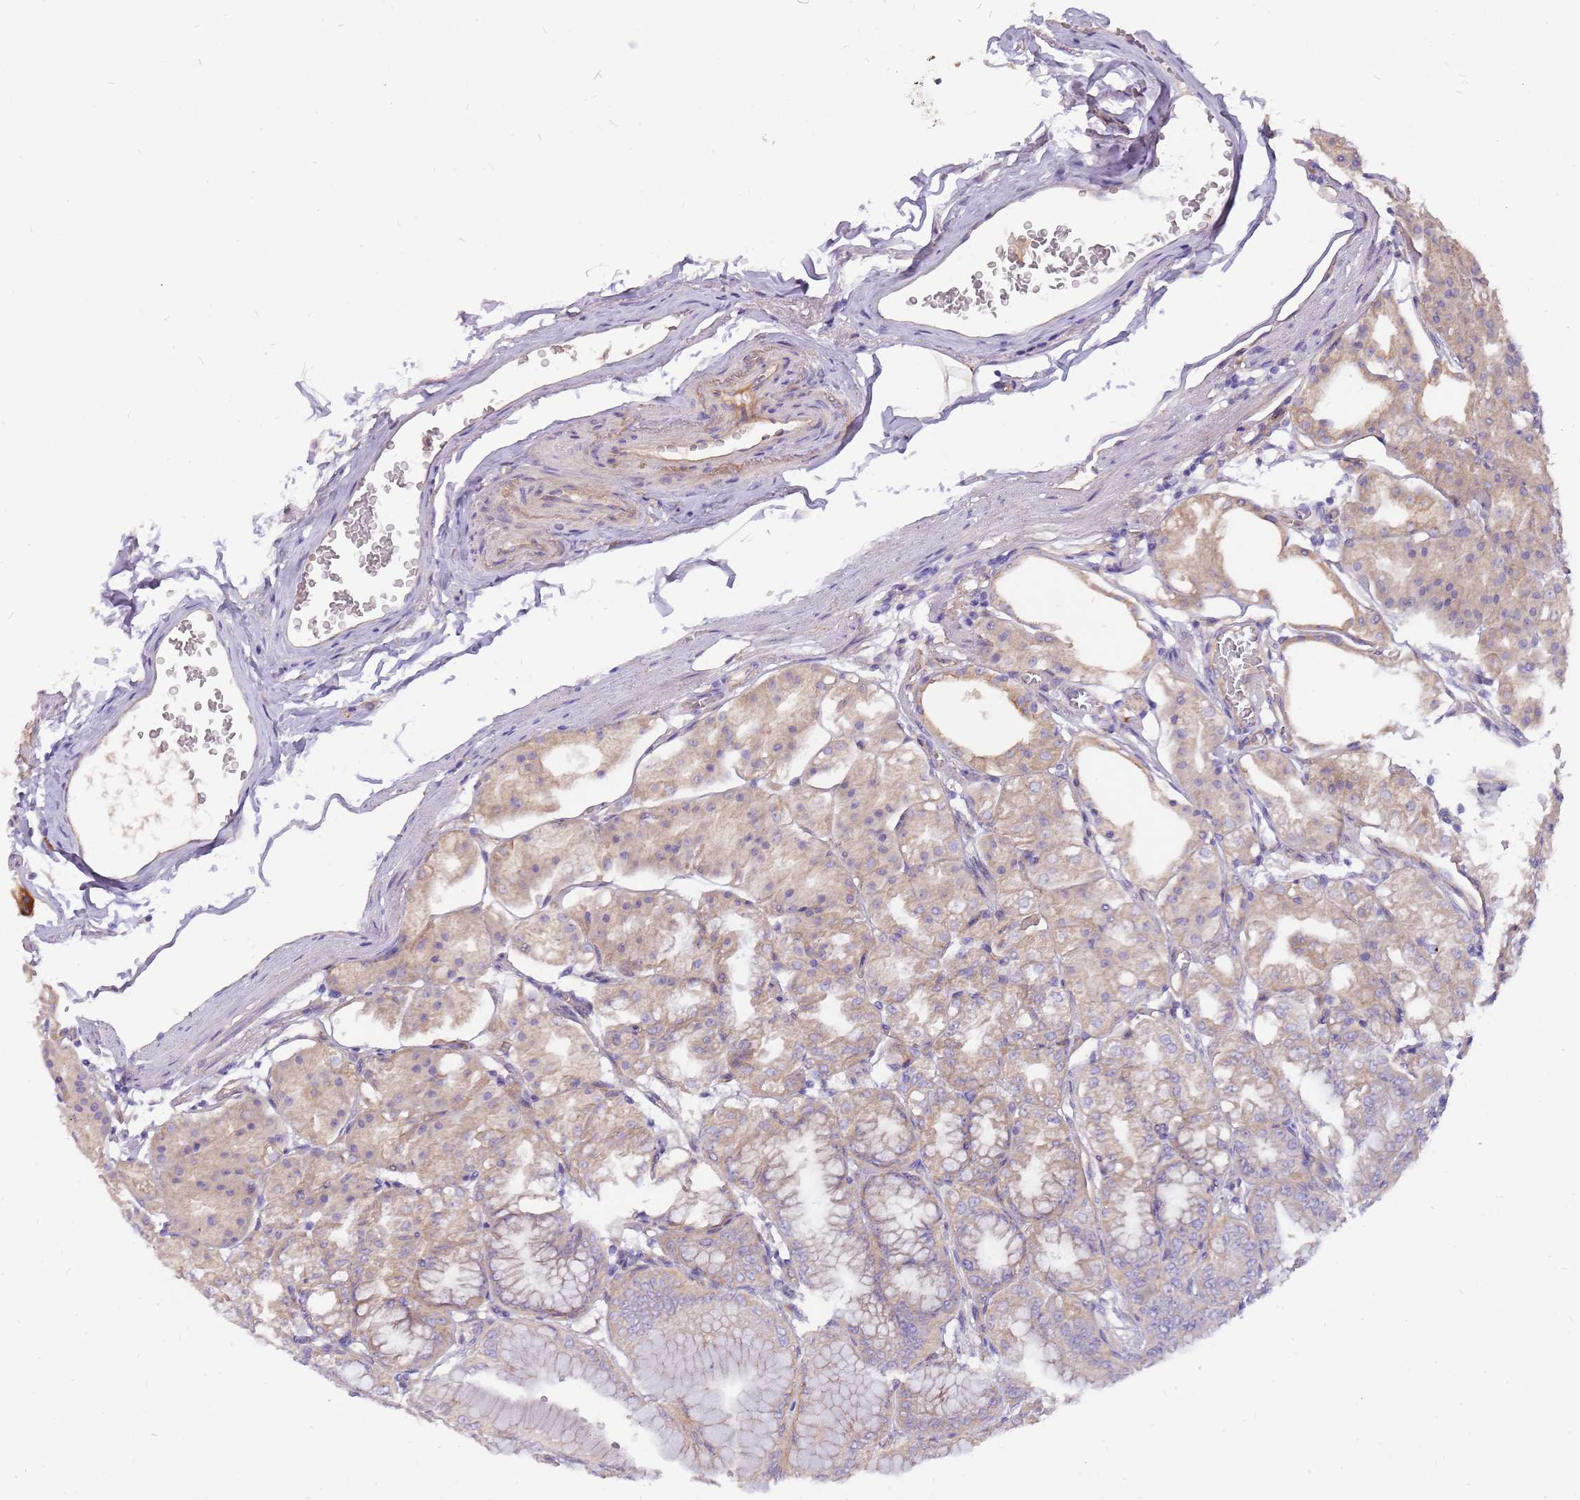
{"staining": {"intensity": "moderate", "quantity": "<25%", "location": "cytoplasmic/membranous"}, "tissue": "stomach", "cell_type": "Glandular cells", "image_type": "normal", "snomed": [{"axis": "morphology", "description": "Normal tissue, NOS"}, {"axis": "topography", "description": "Stomach, lower"}], "caption": "A low amount of moderate cytoplasmic/membranous staining is appreciated in about <25% of glandular cells in unremarkable stomach.", "gene": "NTN4", "patient": {"sex": "male", "age": 71}}